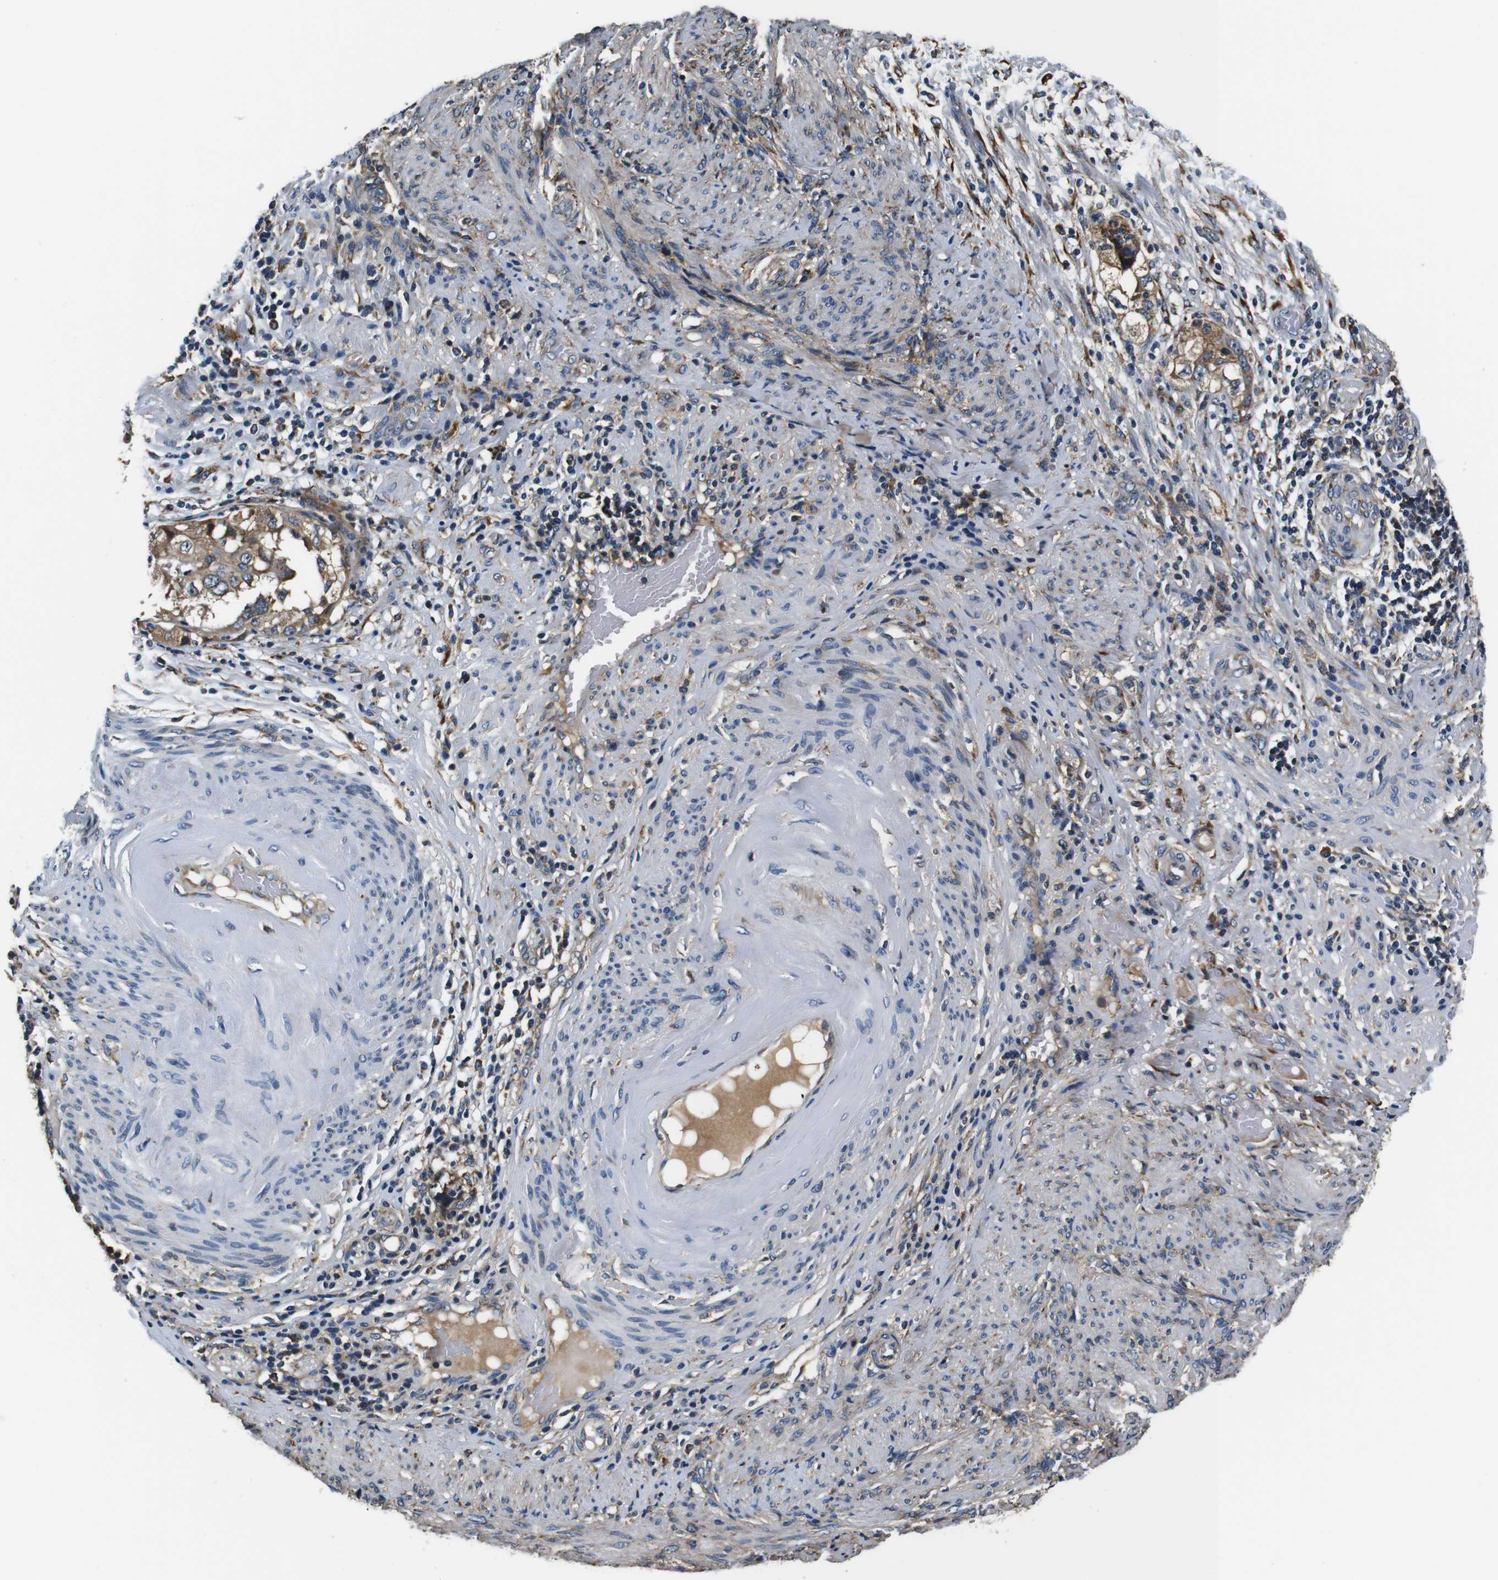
{"staining": {"intensity": "moderate", "quantity": ">75%", "location": "cytoplasmic/membranous"}, "tissue": "endometrial cancer", "cell_type": "Tumor cells", "image_type": "cancer", "snomed": [{"axis": "morphology", "description": "Adenocarcinoma, NOS"}, {"axis": "topography", "description": "Endometrium"}], "caption": "Protein staining demonstrates moderate cytoplasmic/membranous expression in about >75% of tumor cells in endometrial adenocarcinoma. (DAB (3,3'-diaminobenzidine) IHC with brightfield microscopy, high magnification).", "gene": "COL1A1", "patient": {"sex": "female", "age": 85}}